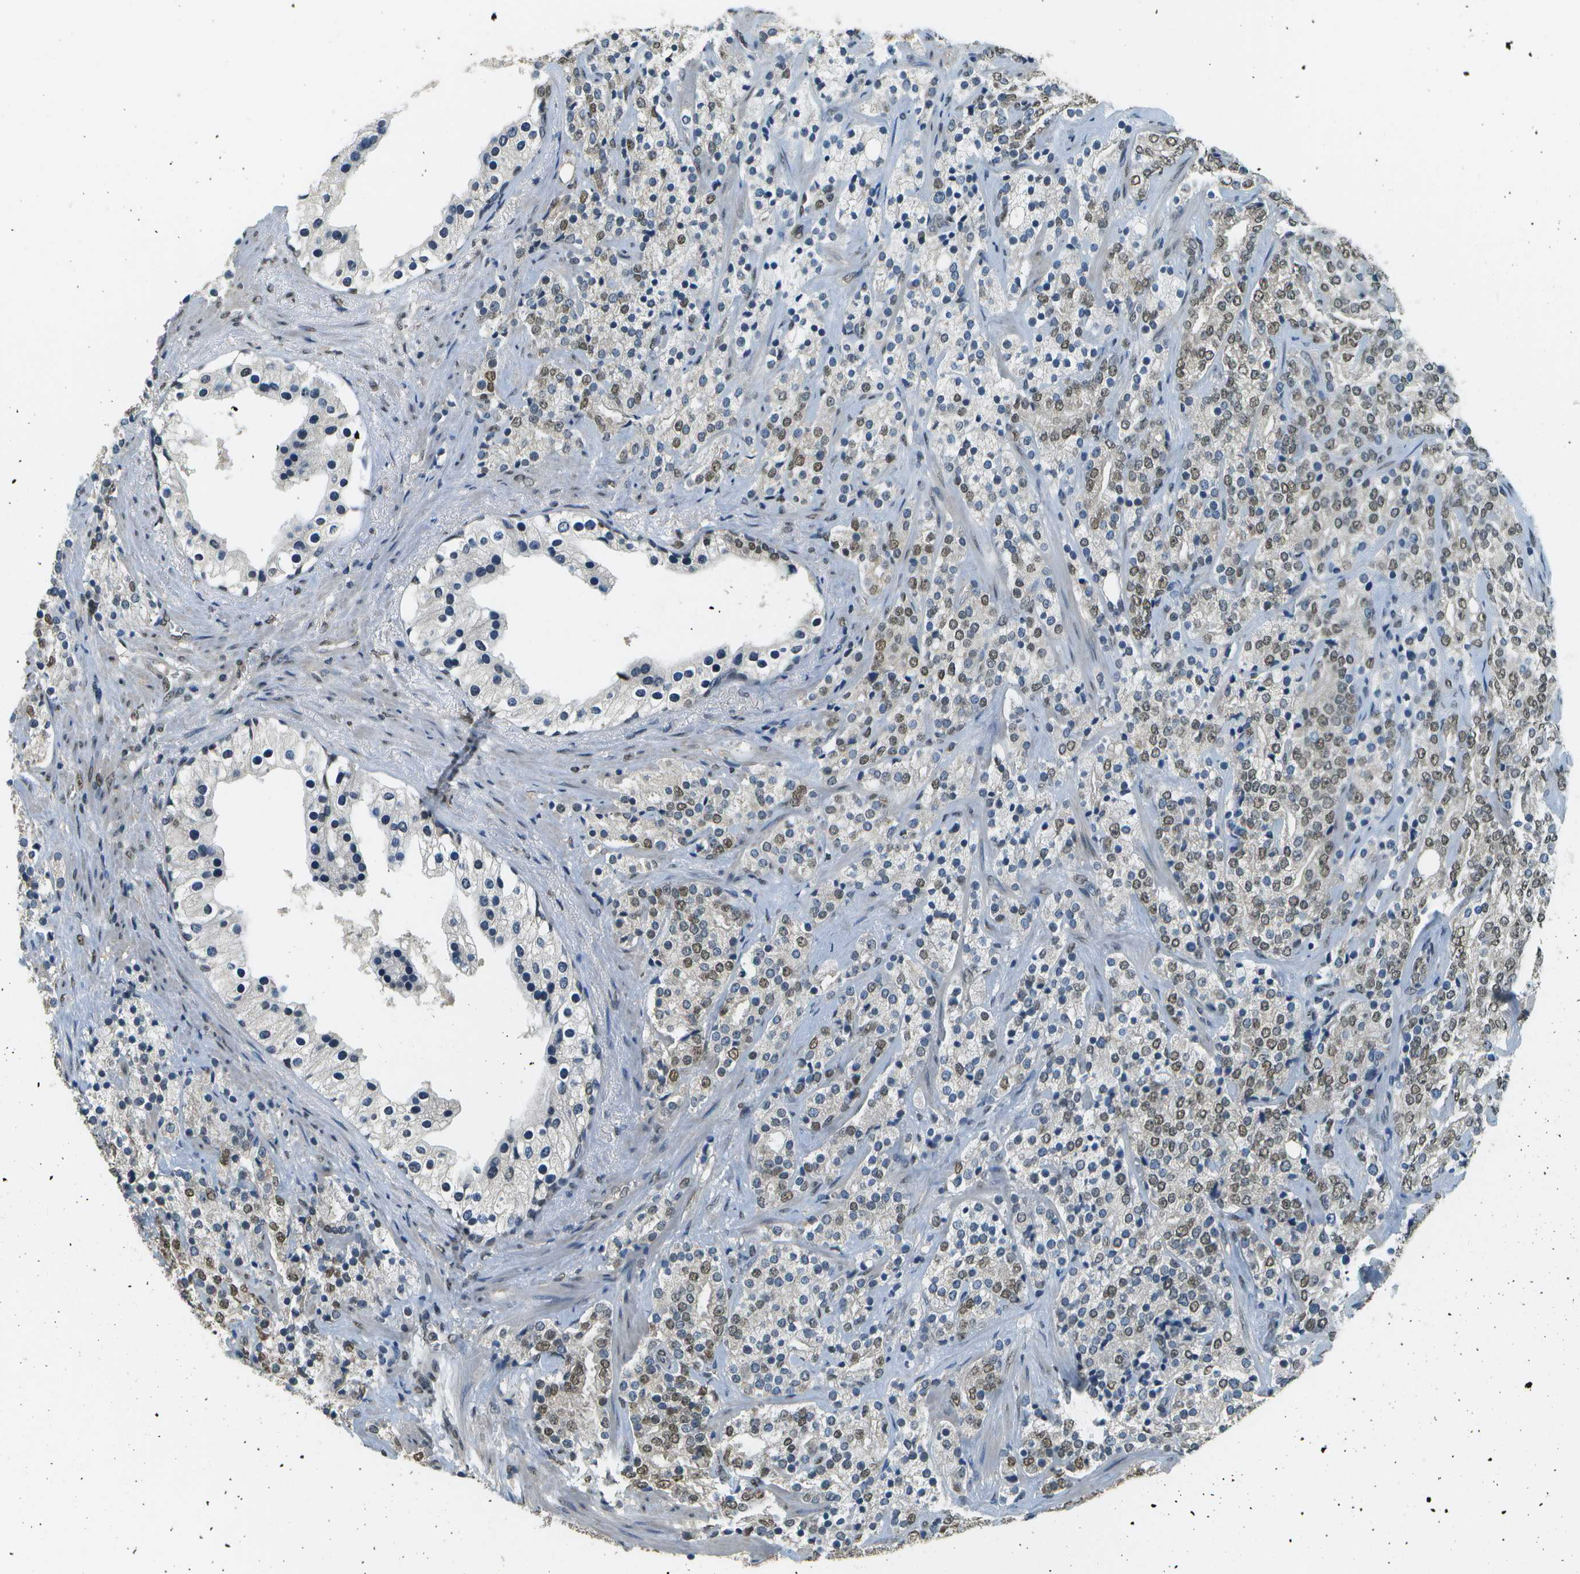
{"staining": {"intensity": "weak", "quantity": "25%-75%", "location": "nuclear"}, "tissue": "prostate cancer", "cell_type": "Tumor cells", "image_type": "cancer", "snomed": [{"axis": "morphology", "description": "Adenocarcinoma, High grade"}, {"axis": "topography", "description": "Prostate"}], "caption": "A brown stain shows weak nuclear staining of a protein in human prostate cancer tumor cells.", "gene": "ABL2", "patient": {"sex": "male", "age": 71}}